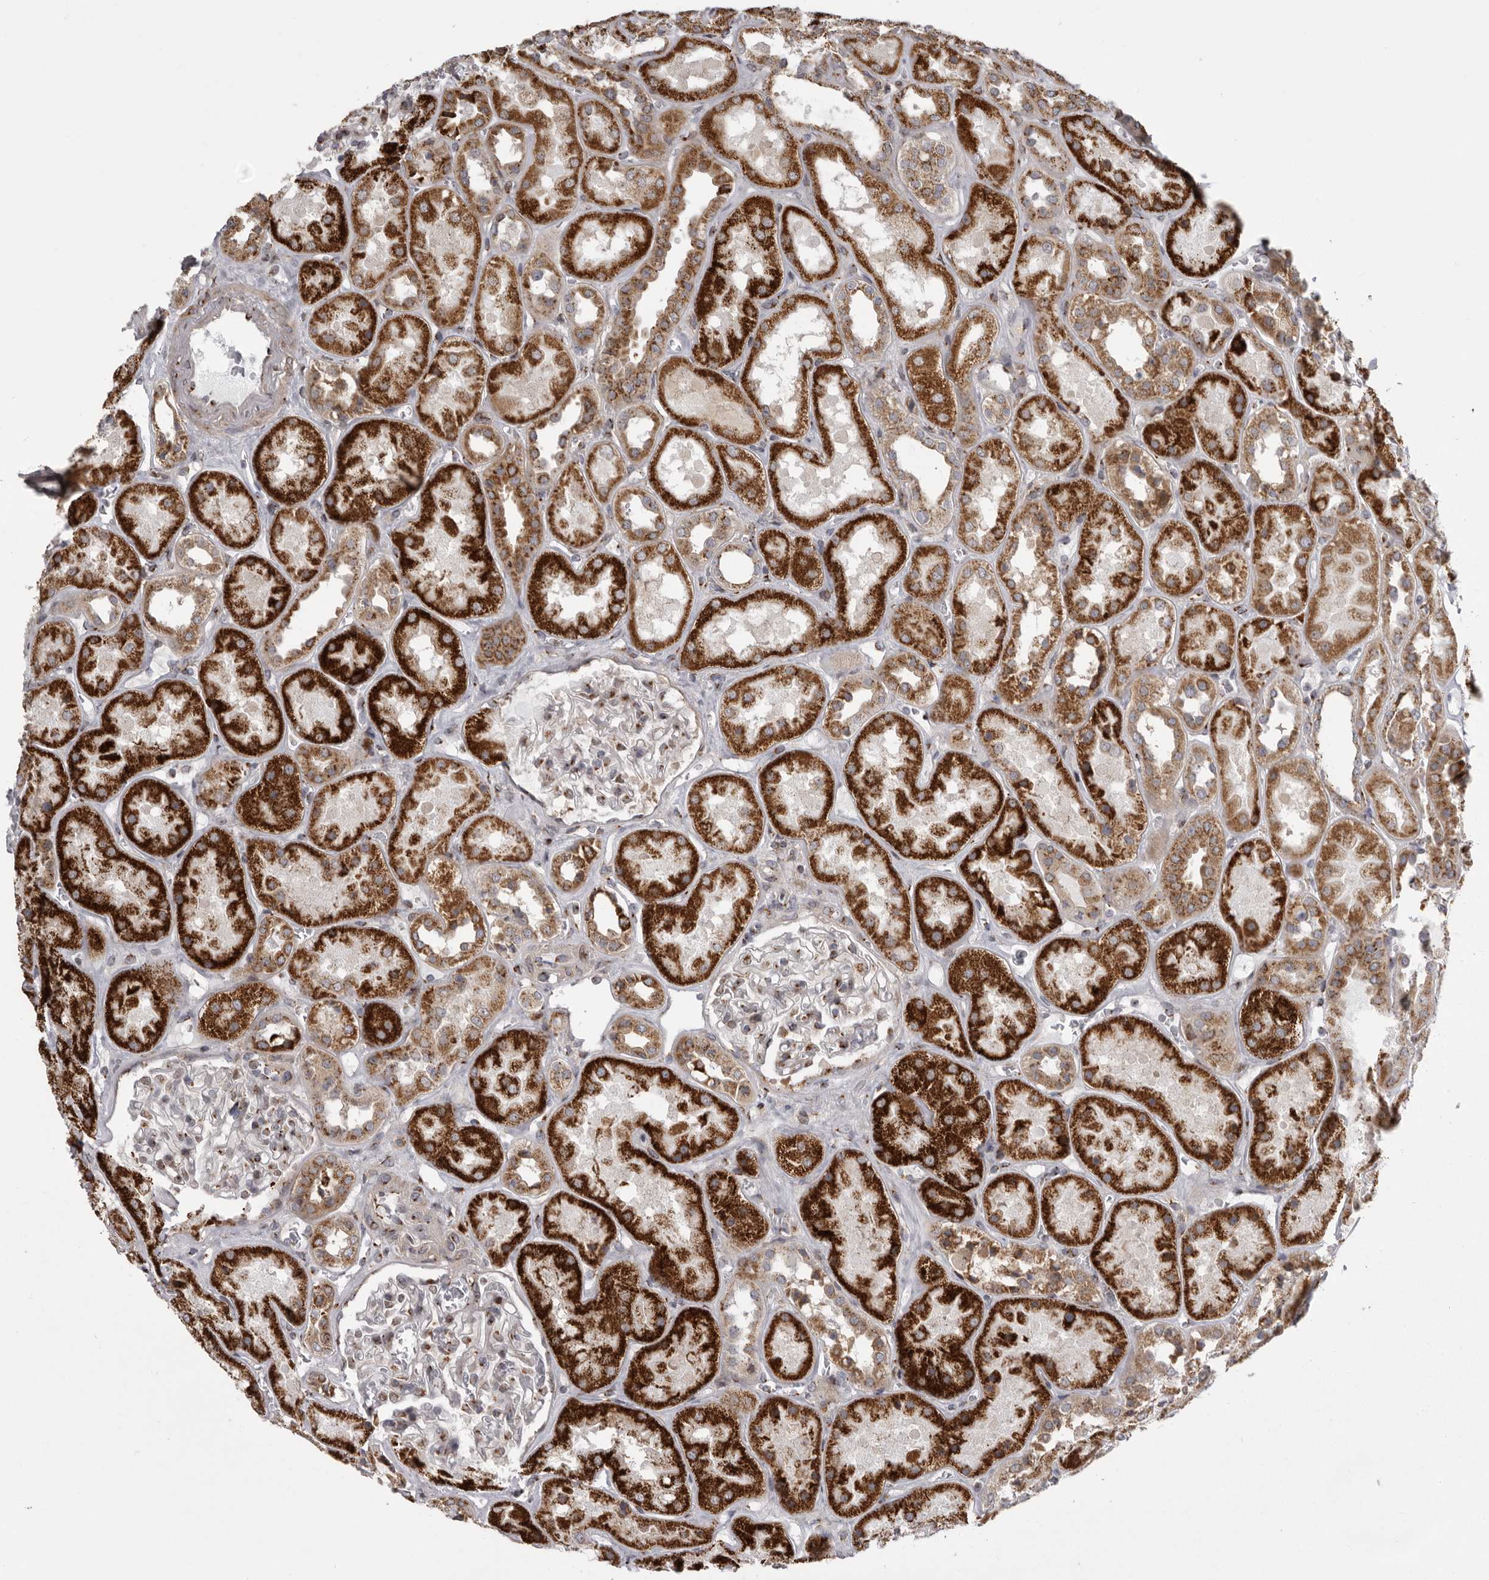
{"staining": {"intensity": "moderate", "quantity": ">75%", "location": "cytoplasmic/membranous"}, "tissue": "kidney", "cell_type": "Cells in glomeruli", "image_type": "normal", "snomed": [{"axis": "morphology", "description": "Normal tissue, NOS"}, {"axis": "topography", "description": "Kidney"}], "caption": "Protein expression analysis of unremarkable kidney exhibits moderate cytoplasmic/membranous staining in about >75% of cells in glomeruli.", "gene": "WDR47", "patient": {"sex": "male", "age": 70}}